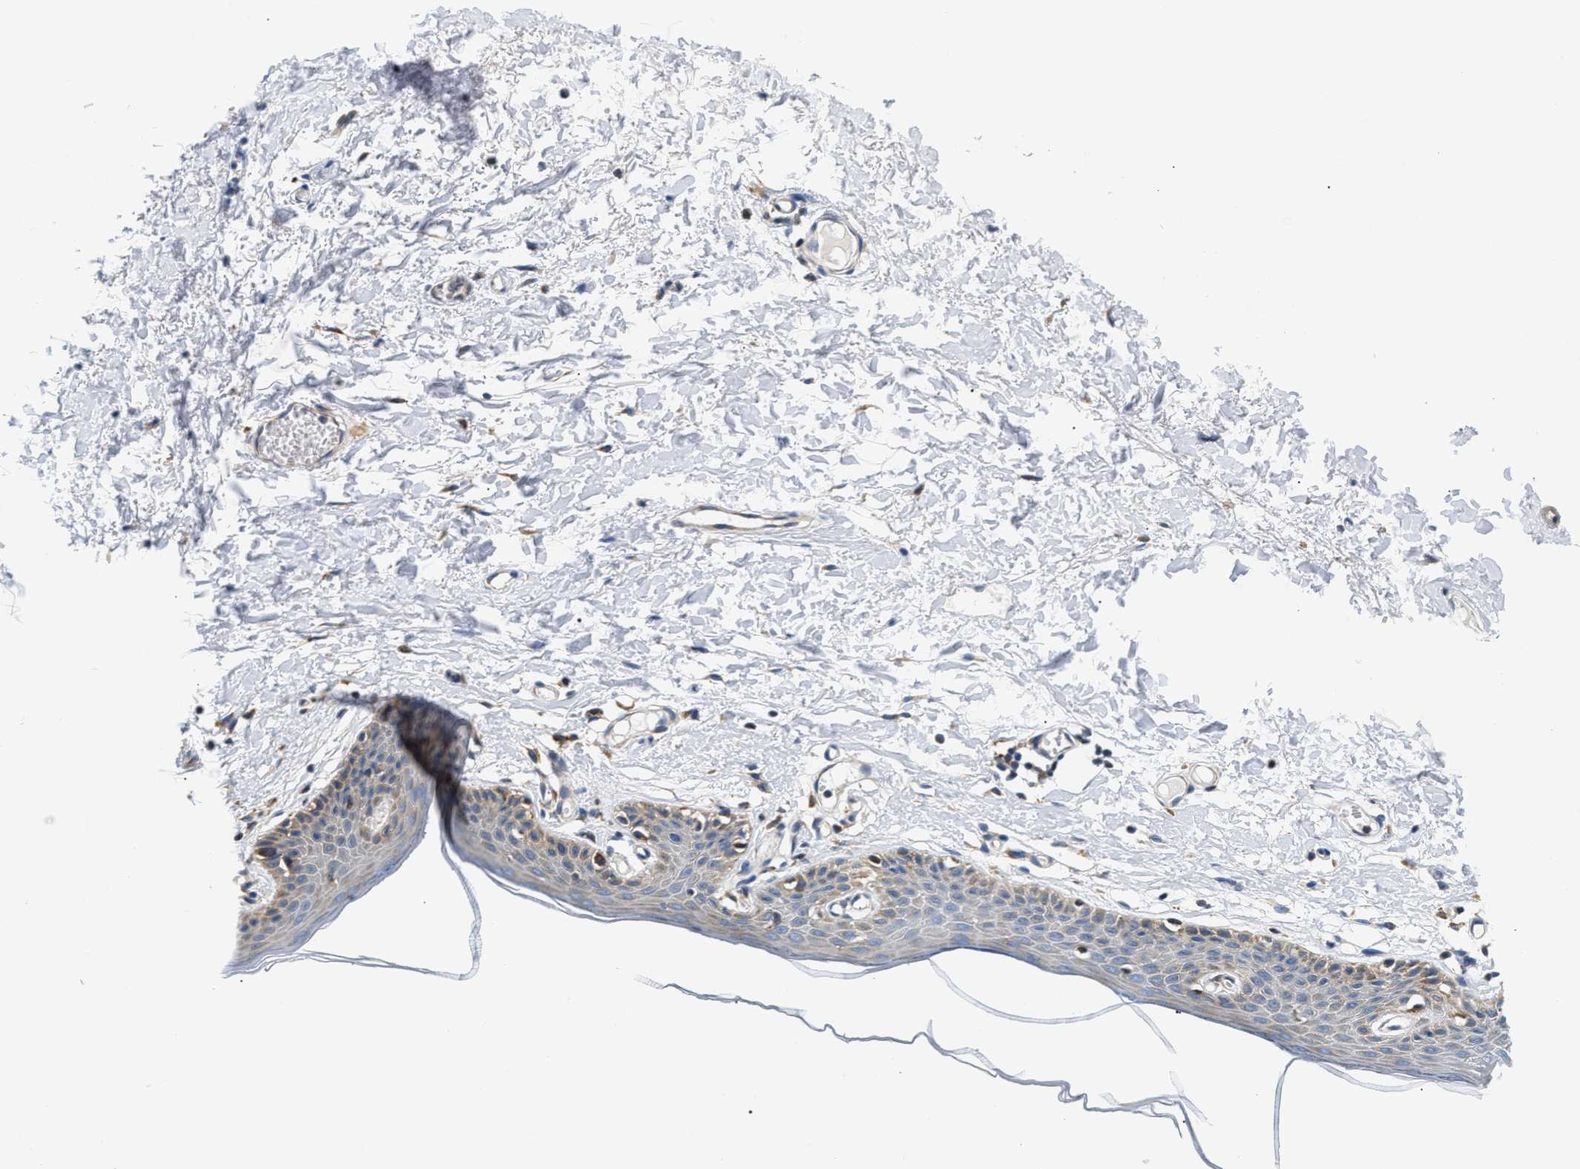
{"staining": {"intensity": "moderate", "quantity": "<25%", "location": "cytoplasmic/membranous"}, "tissue": "skin", "cell_type": "Epidermal cells", "image_type": "normal", "snomed": [{"axis": "morphology", "description": "Normal tissue, NOS"}, {"axis": "topography", "description": "Vulva"}], "caption": "Immunohistochemistry (IHC) staining of normal skin, which reveals low levels of moderate cytoplasmic/membranous expression in about <25% of epidermal cells indicating moderate cytoplasmic/membranous protein expression. The staining was performed using DAB (brown) for protein detection and nuclei were counterstained in hematoxylin (blue).", "gene": "HDHD3", "patient": {"sex": "female", "age": 54}}